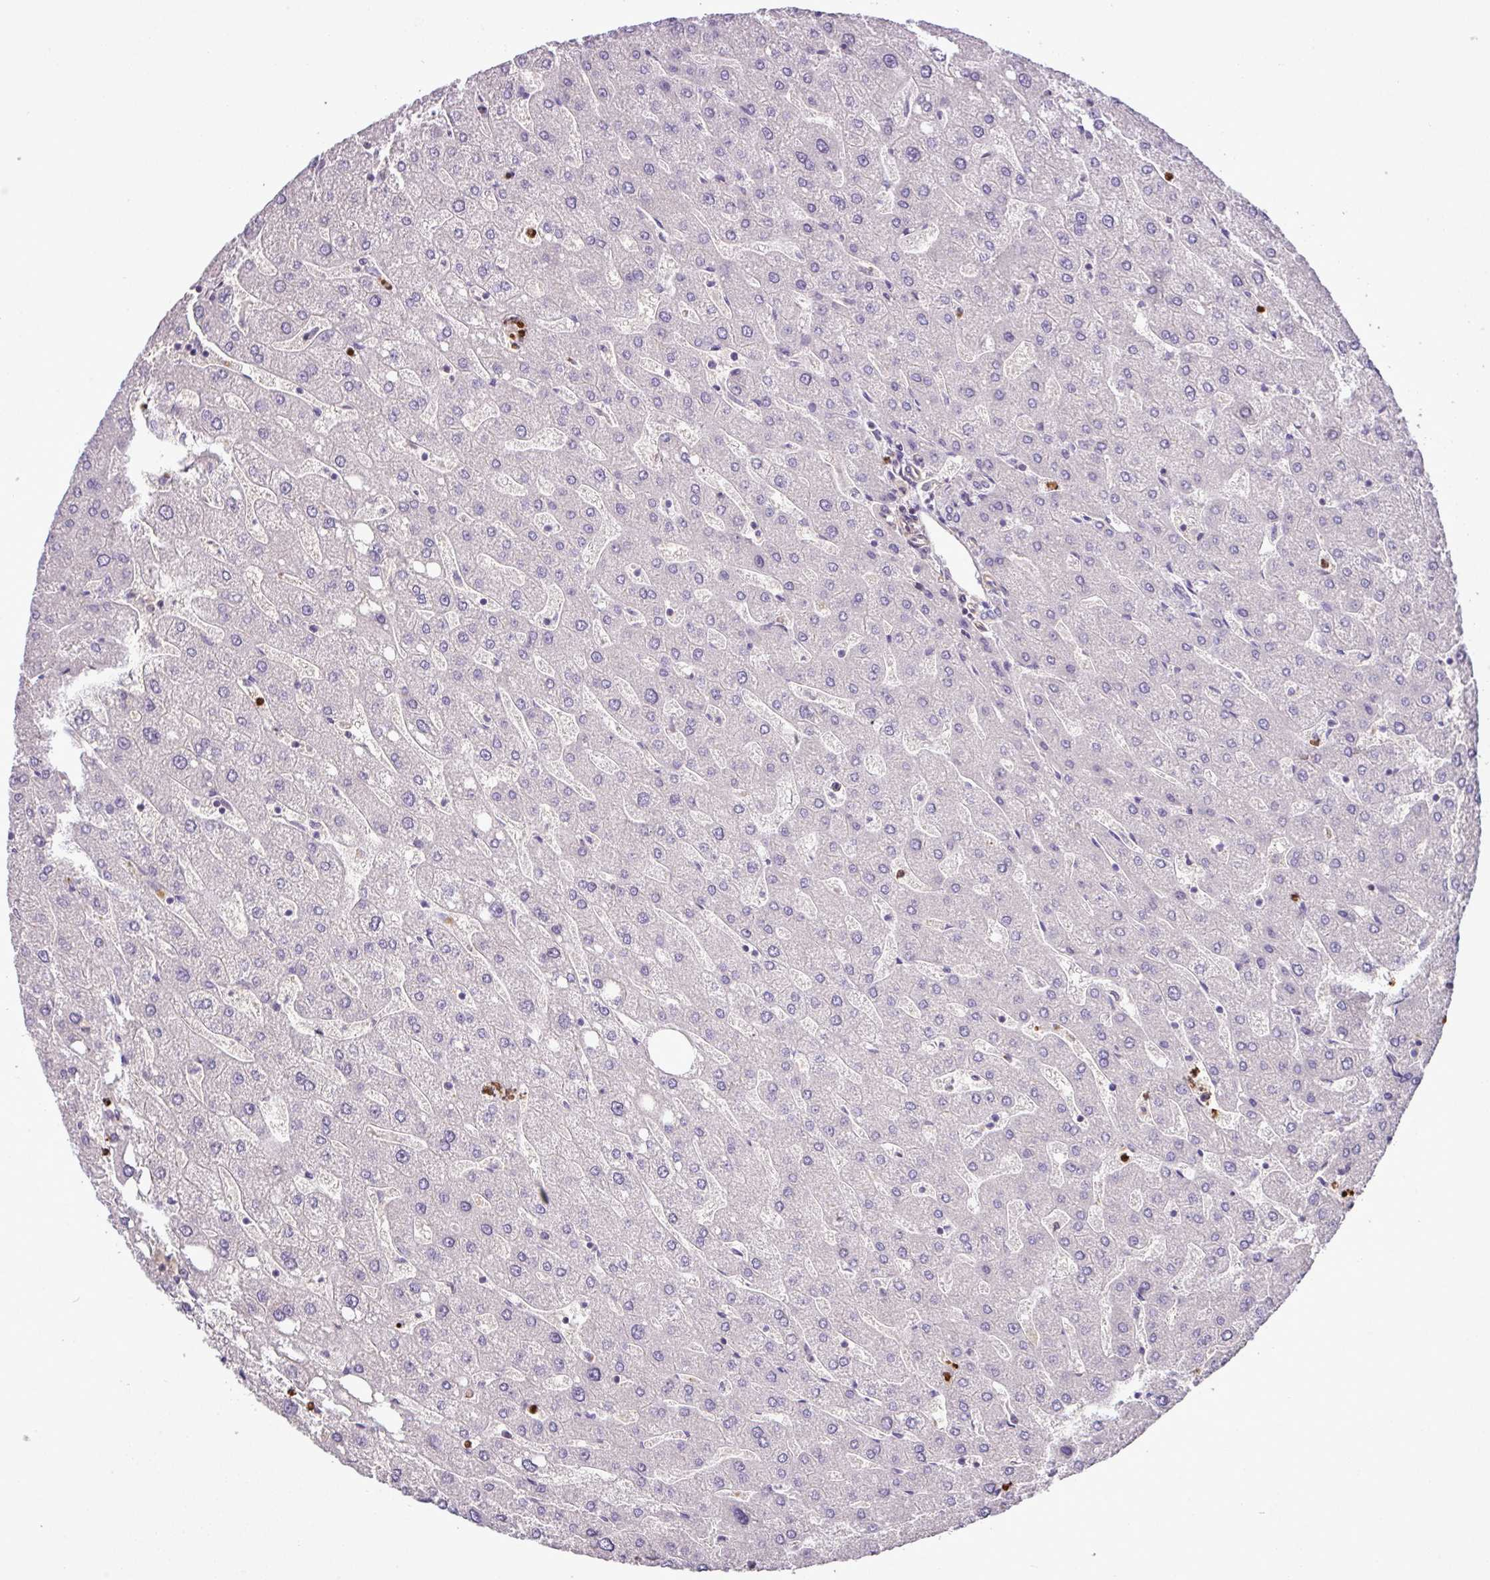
{"staining": {"intensity": "negative", "quantity": "none", "location": "none"}, "tissue": "liver", "cell_type": "Cholangiocytes", "image_type": "normal", "snomed": [{"axis": "morphology", "description": "Normal tissue, NOS"}, {"axis": "topography", "description": "Liver"}], "caption": "Image shows no significant protein positivity in cholangiocytes of normal liver.", "gene": "NBEAL2", "patient": {"sex": "male", "age": 67}}